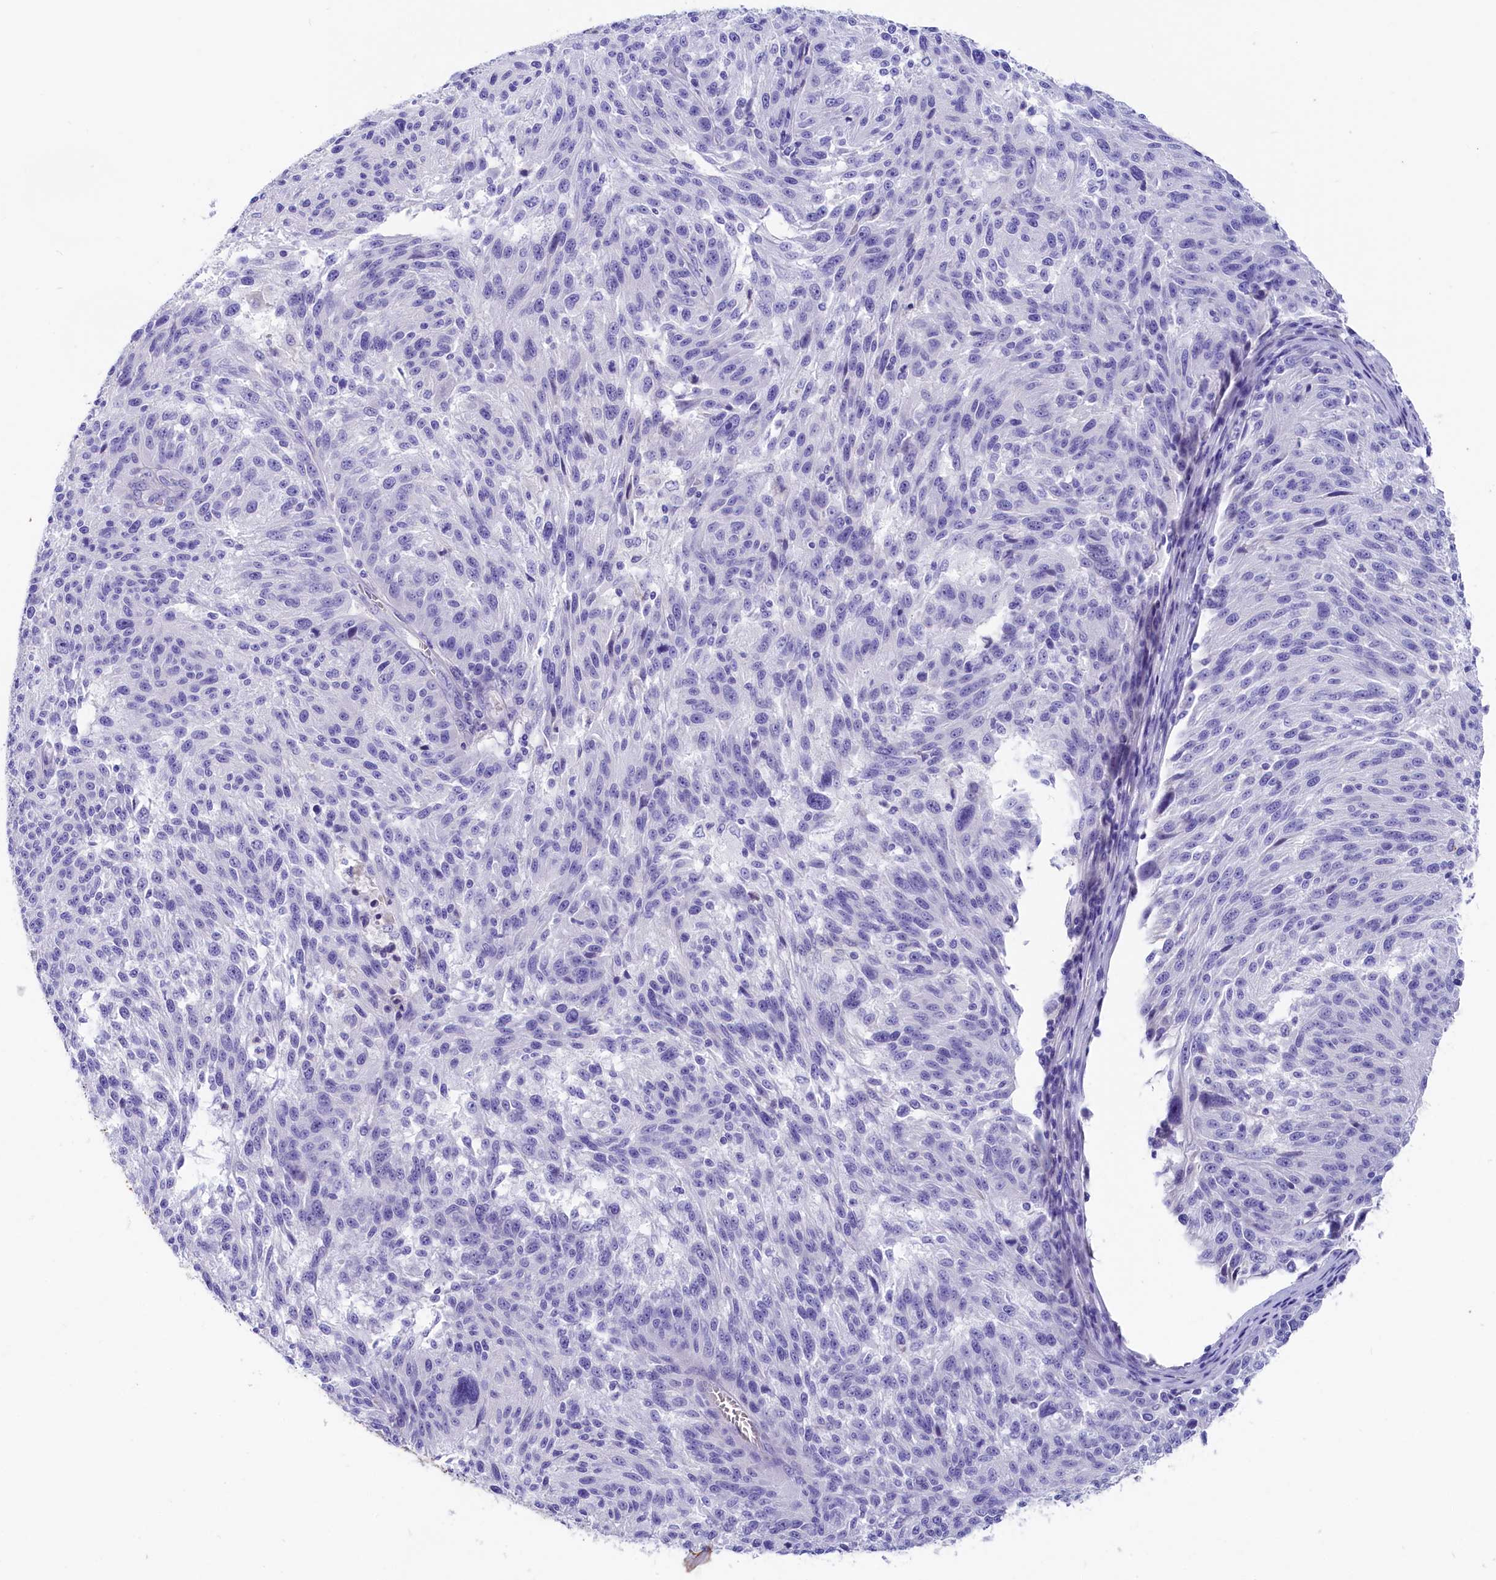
{"staining": {"intensity": "negative", "quantity": "none", "location": "none"}, "tissue": "melanoma", "cell_type": "Tumor cells", "image_type": "cancer", "snomed": [{"axis": "morphology", "description": "Malignant melanoma, NOS"}, {"axis": "topography", "description": "Skin"}], "caption": "Tumor cells are negative for protein expression in human malignant melanoma.", "gene": "SULT2A1", "patient": {"sex": "male", "age": 53}}